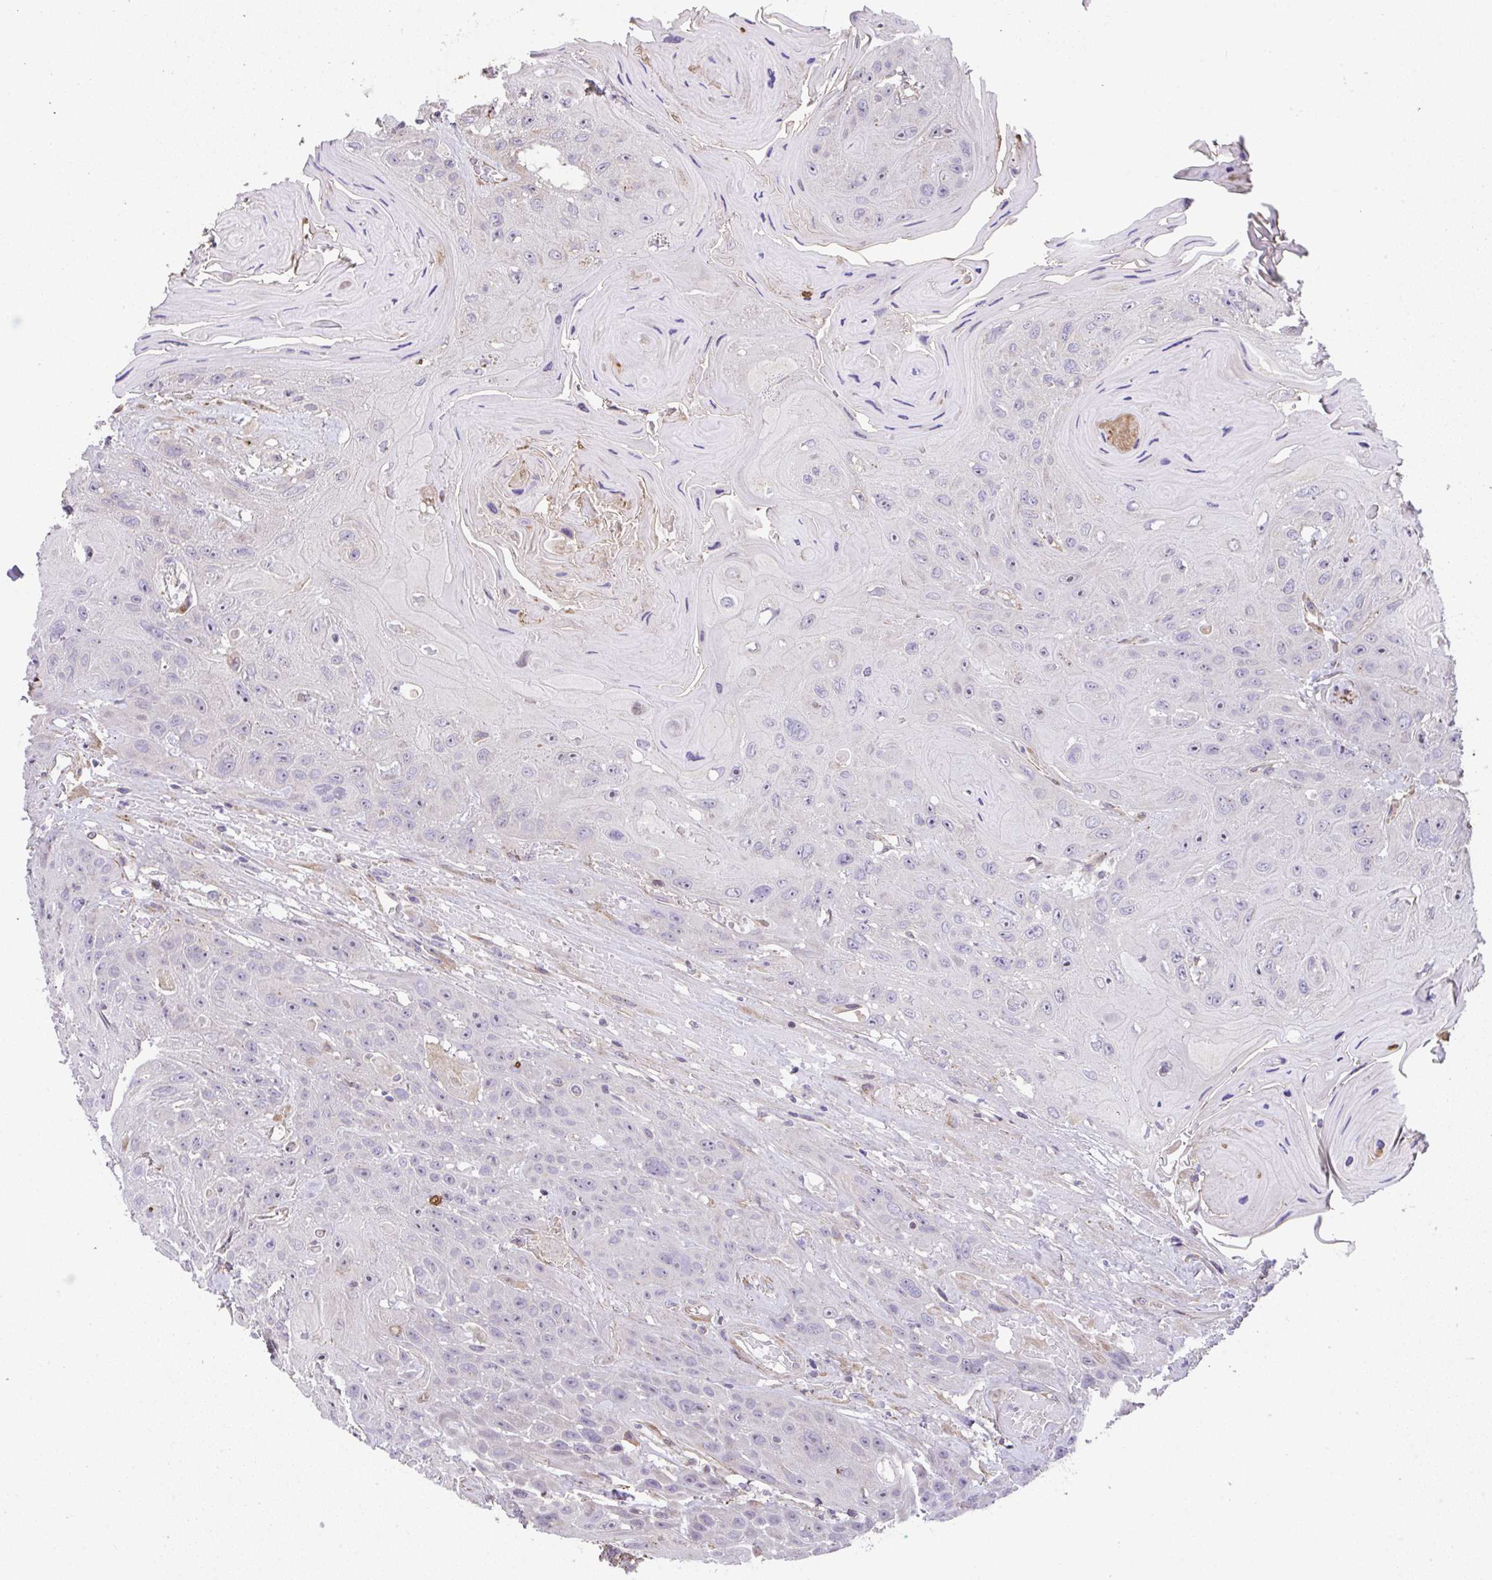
{"staining": {"intensity": "negative", "quantity": "none", "location": "none"}, "tissue": "head and neck cancer", "cell_type": "Tumor cells", "image_type": "cancer", "snomed": [{"axis": "morphology", "description": "Squamous cell carcinoma, NOS"}, {"axis": "topography", "description": "Head-Neck"}], "caption": "This is an immunohistochemistry photomicrograph of human head and neck cancer. There is no staining in tumor cells.", "gene": "RUNDC3B", "patient": {"sex": "female", "age": 59}}